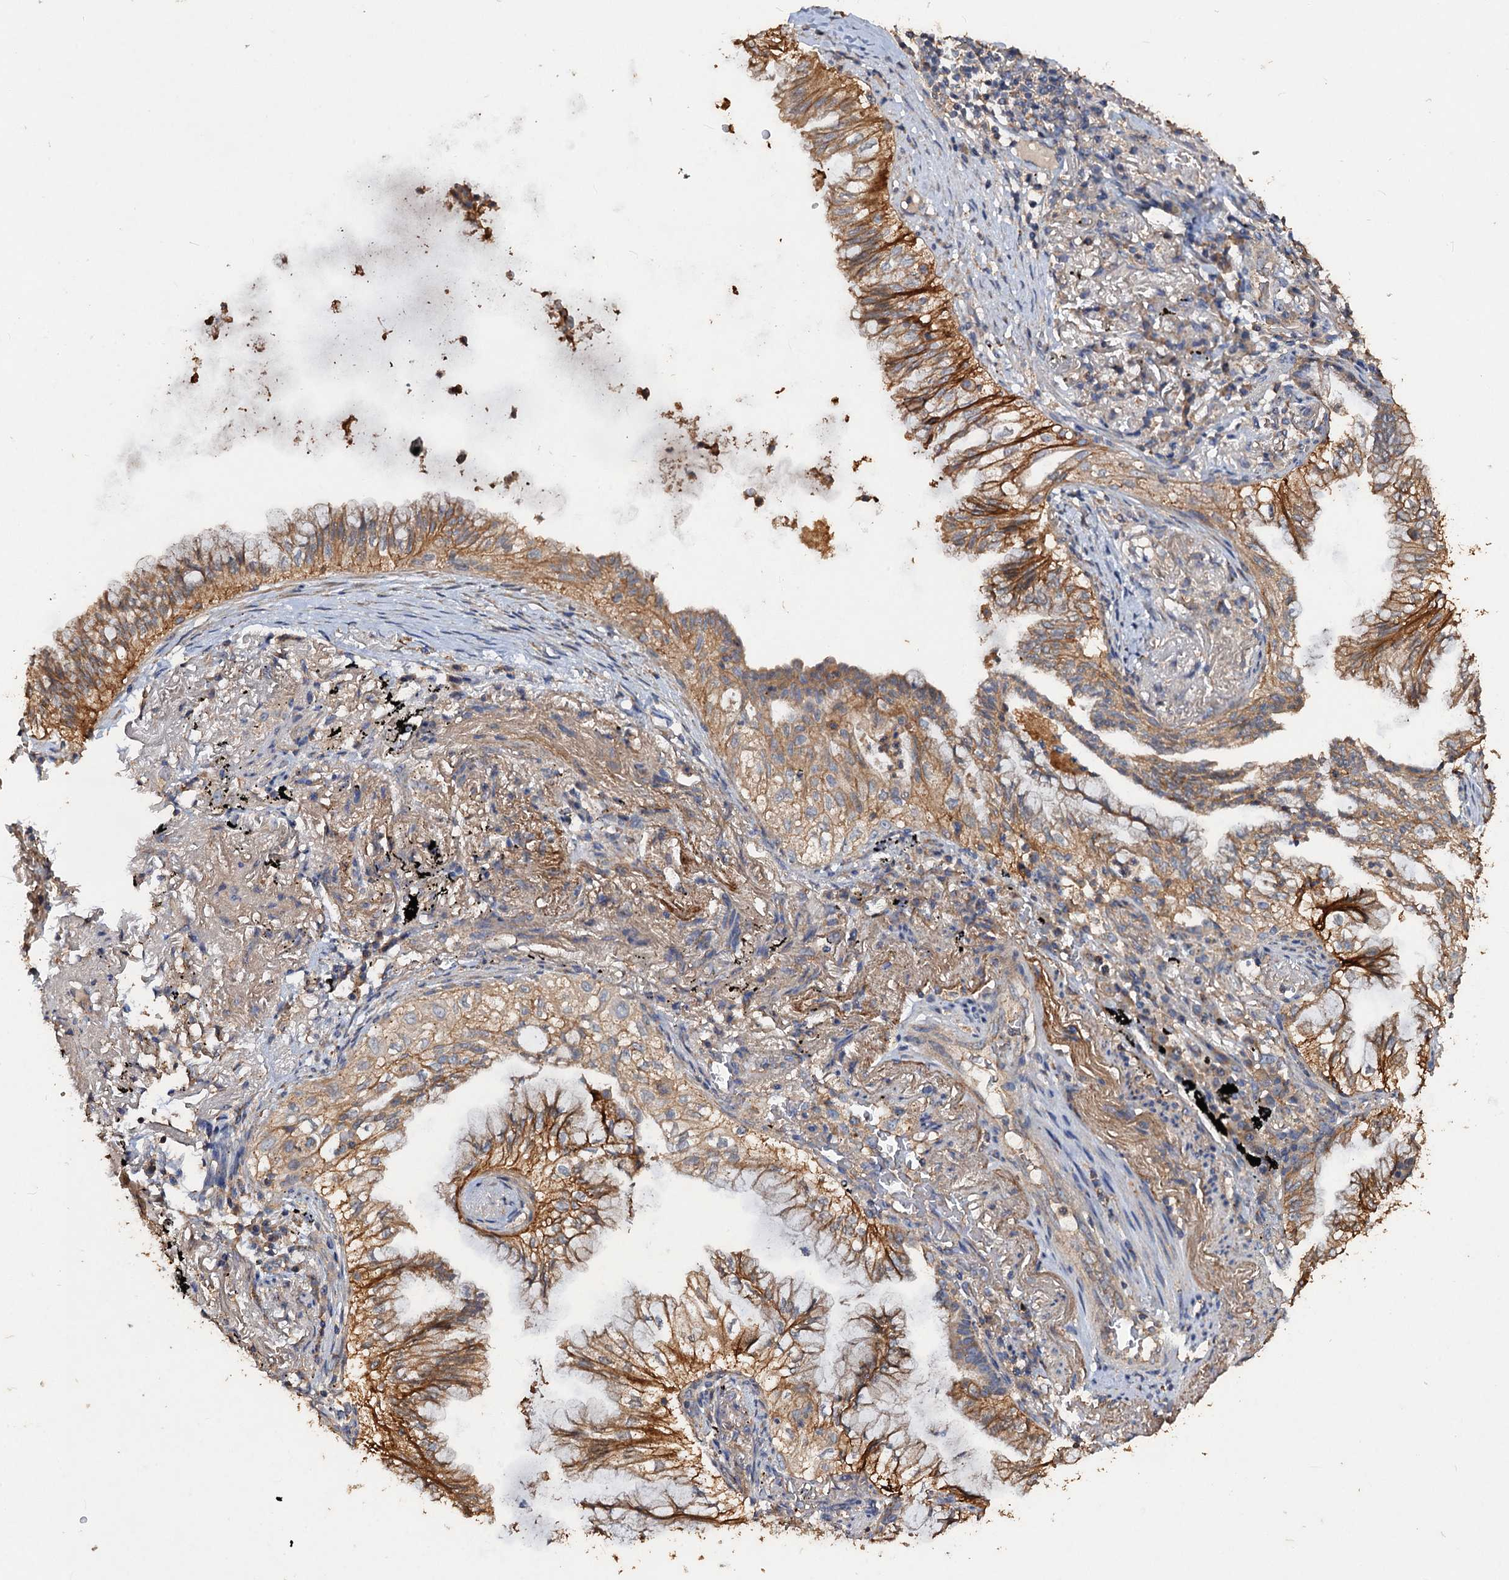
{"staining": {"intensity": "moderate", "quantity": ">75%", "location": "cytoplasmic/membranous"}, "tissue": "lung cancer", "cell_type": "Tumor cells", "image_type": "cancer", "snomed": [{"axis": "morphology", "description": "Adenocarcinoma, NOS"}, {"axis": "topography", "description": "Lung"}], "caption": "The immunohistochemical stain labels moderate cytoplasmic/membranous staining in tumor cells of adenocarcinoma (lung) tissue.", "gene": "SCUBE3", "patient": {"sex": "female", "age": 70}}